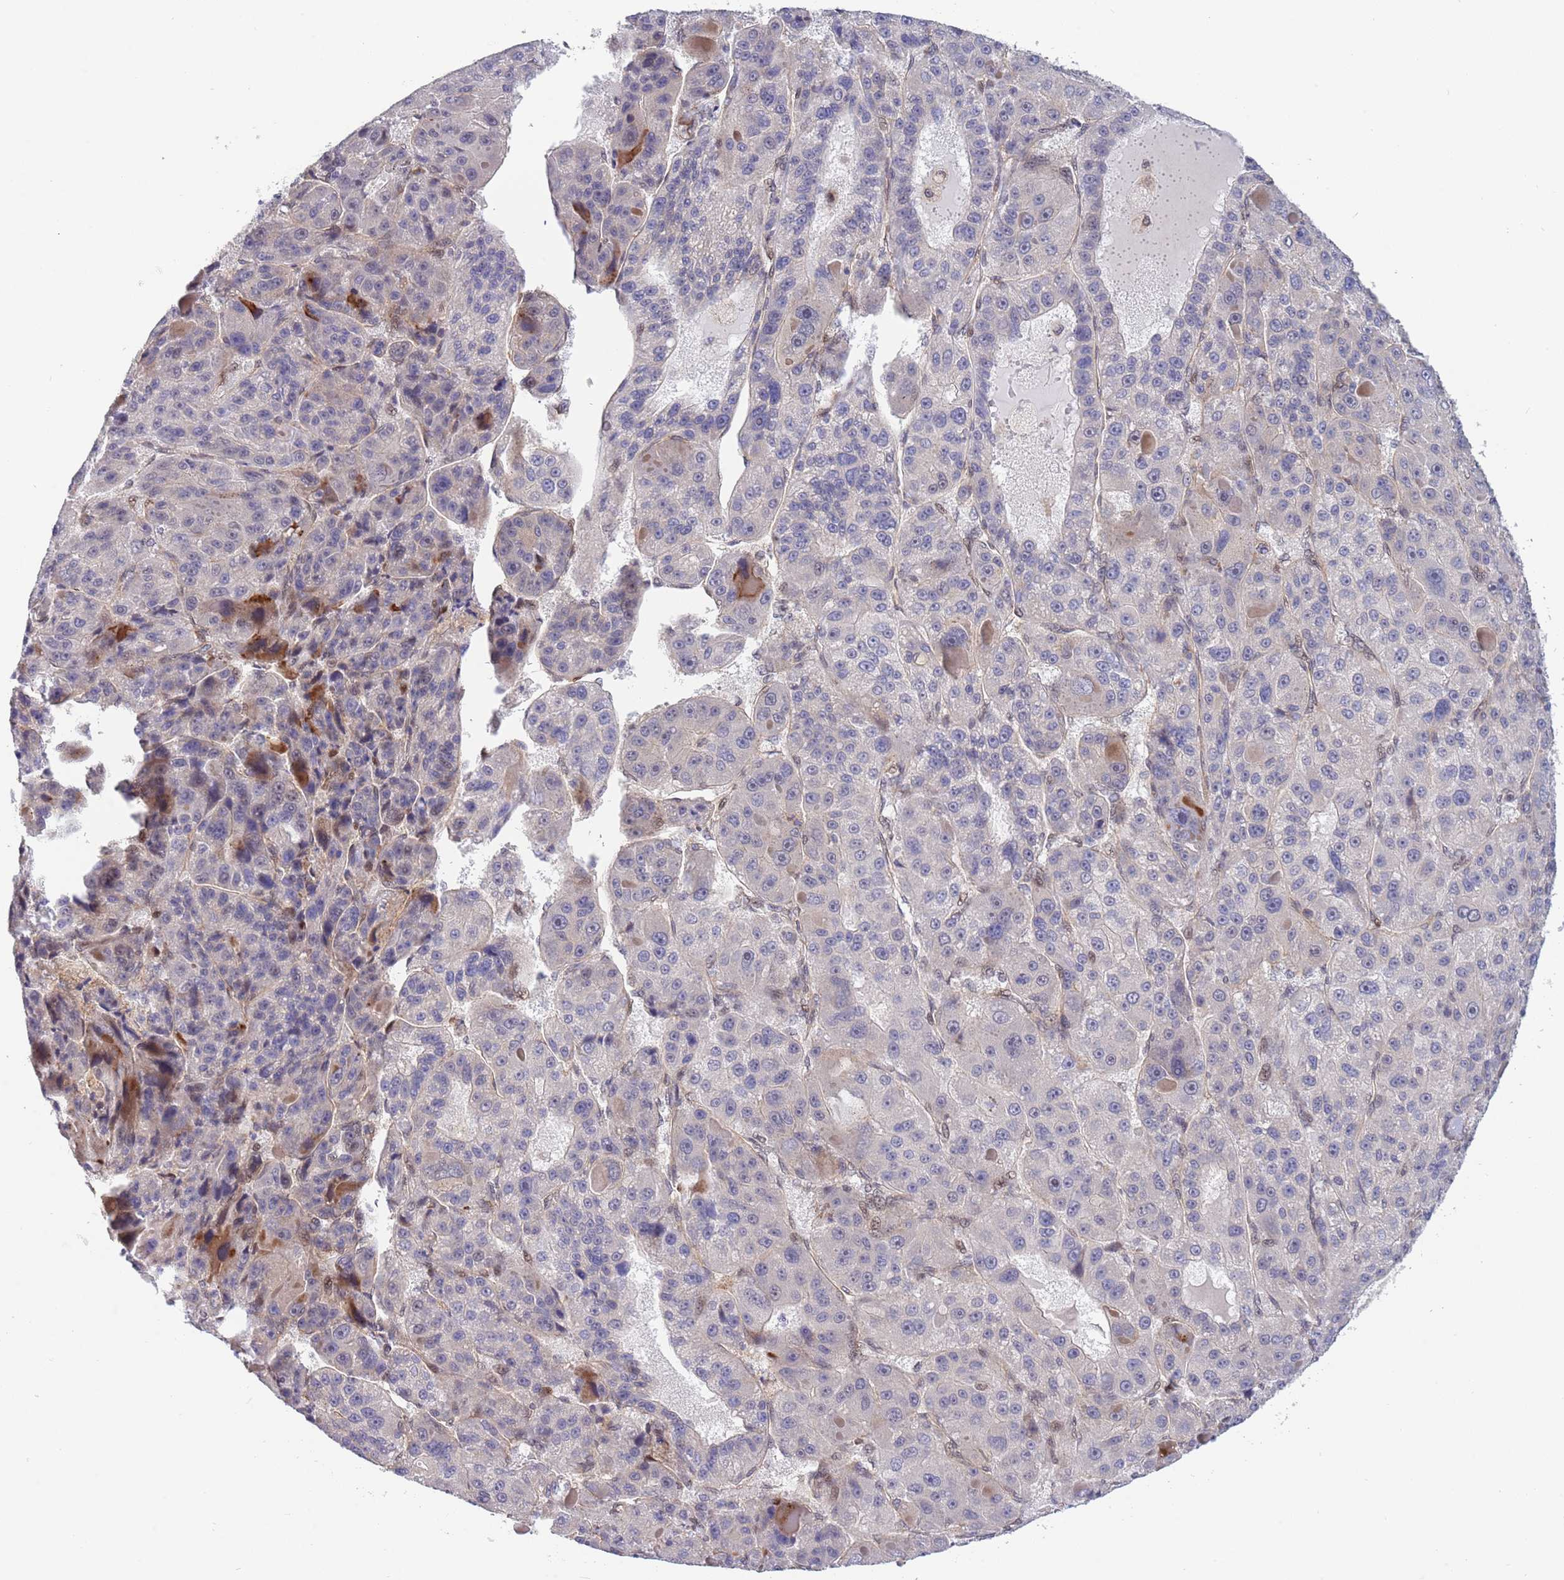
{"staining": {"intensity": "negative", "quantity": "none", "location": "none"}, "tissue": "liver cancer", "cell_type": "Tumor cells", "image_type": "cancer", "snomed": [{"axis": "morphology", "description": "Carcinoma, Hepatocellular, NOS"}, {"axis": "topography", "description": "Liver"}], "caption": "DAB immunohistochemical staining of hepatocellular carcinoma (liver) reveals no significant staining in tumor cells.", "gene": "TBX10", "patient": {"sex": "male", "age": 76}}